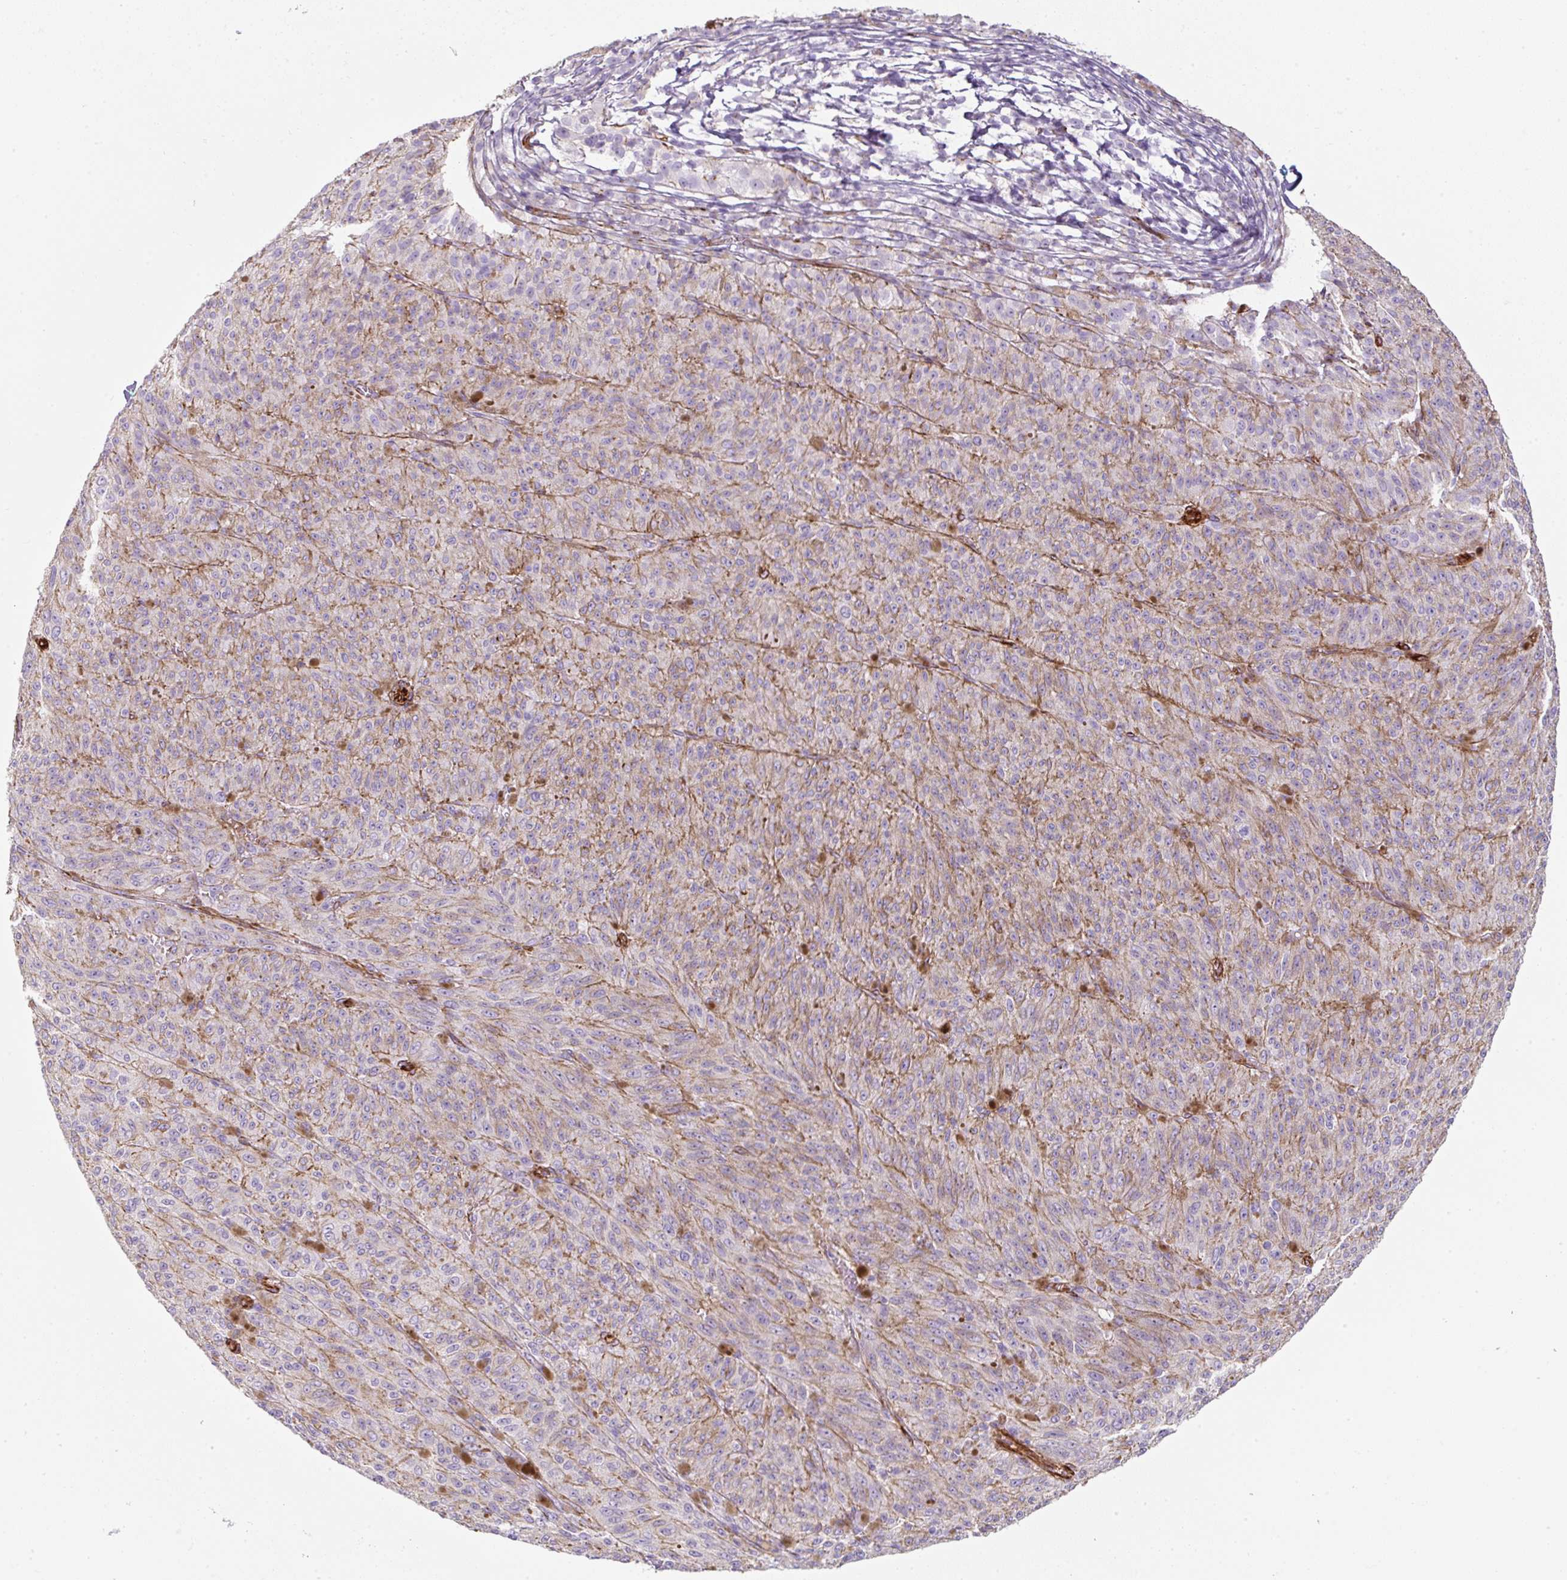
{"staining": {"intensity": "weak", "quantity": "25%-75%", "location": "cytoplasmic/membranous"}, "tissue": "melanoma", "cell_type": "Tumor cells", "image_type": "cancer", "snomed": [{"axis": "morphology", "description": "Malignant melanoma, NOS"}, {"axis": "topography", "description": "Skin"}], "caption": "A low amount of weak cytoplasmic/membranous expression is seen in approximately 25%-75% of tumor cells in malignant melanoma tissue.", "gene": "CAVIN3", "patient": {"sex": "female", "age": 52}}